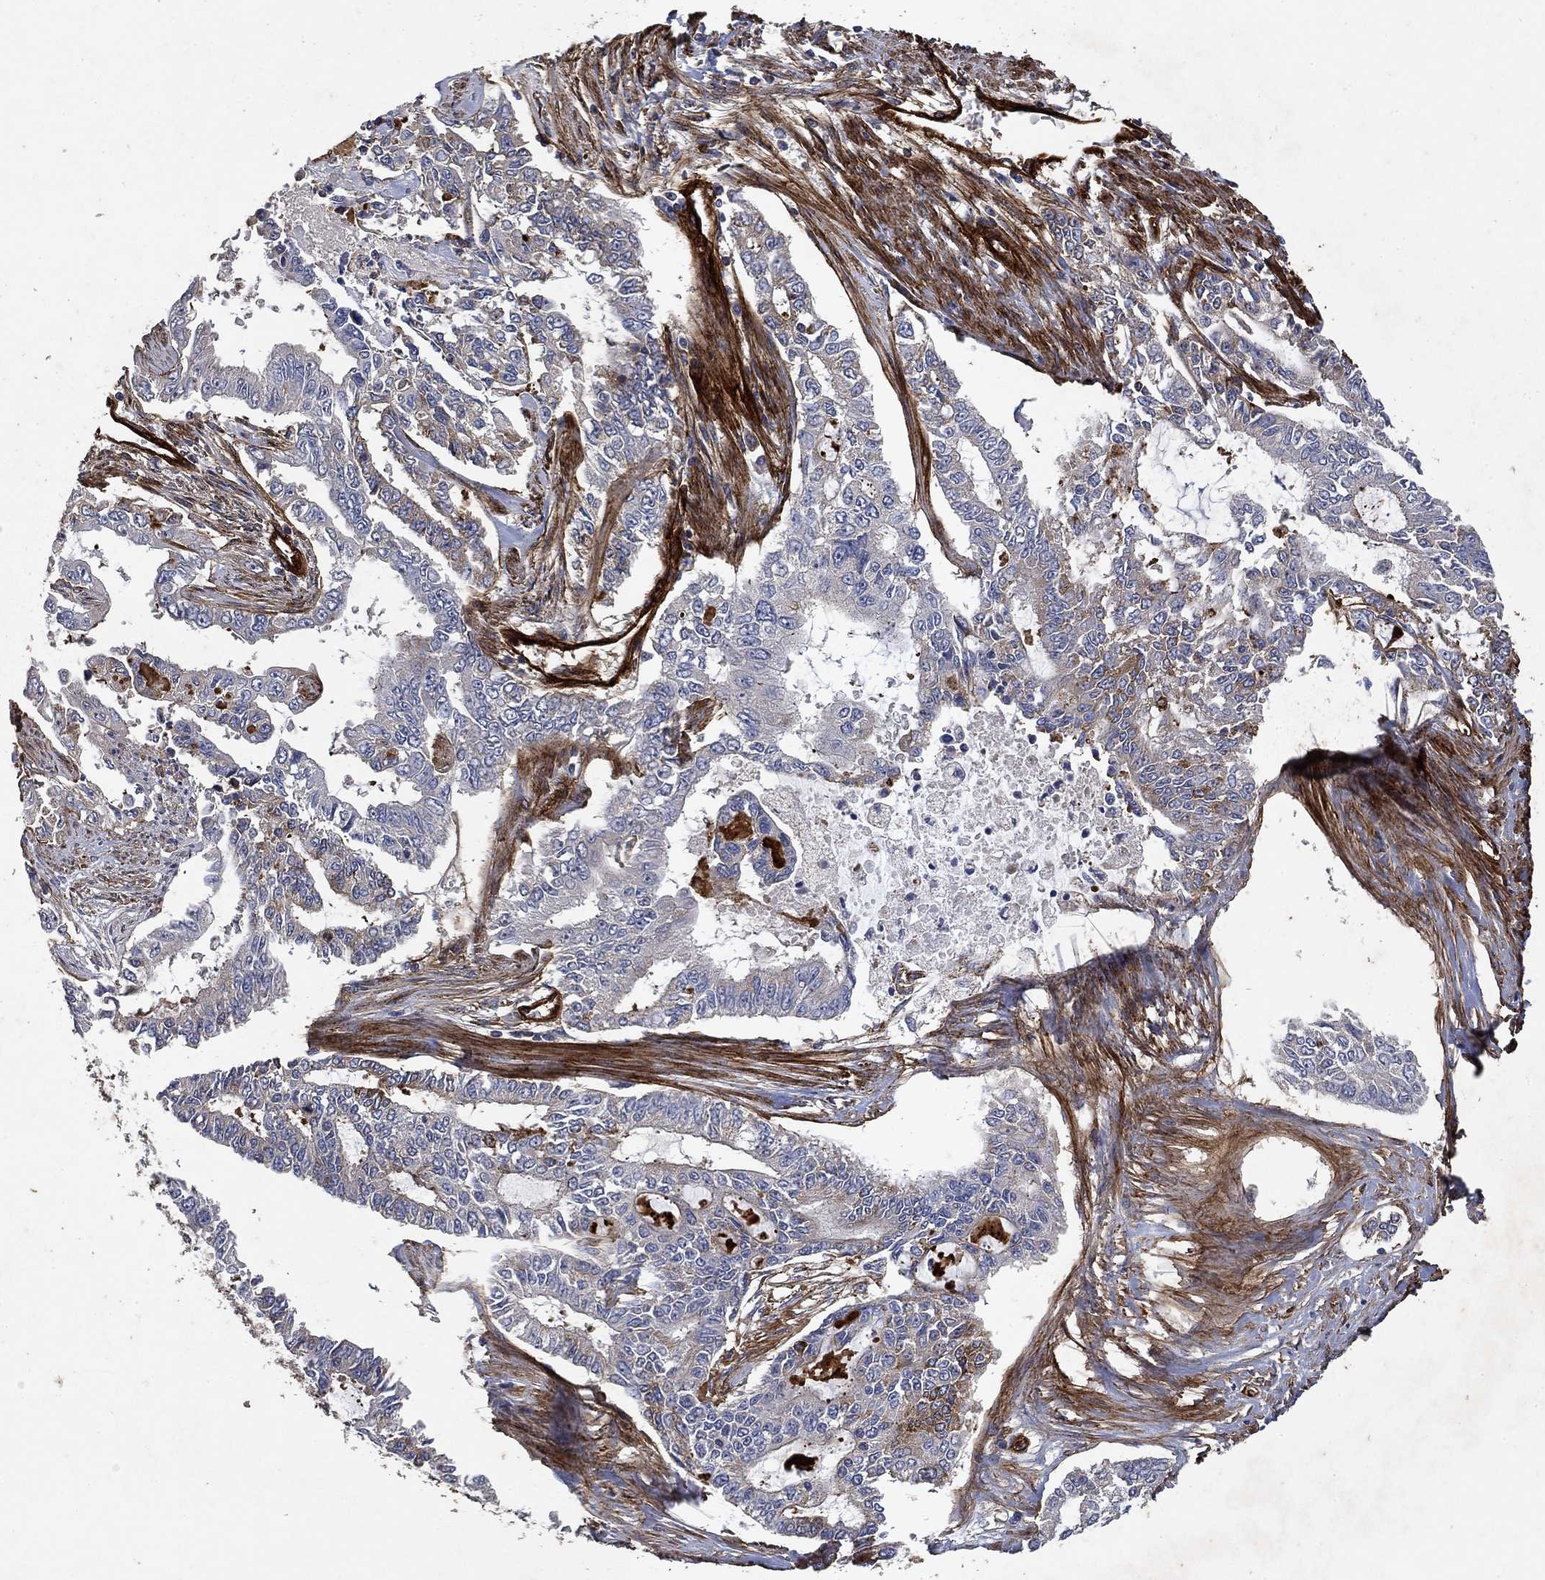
{"staining": {"intensity": "weak", "quantity": "<25%", "location": "cytoplasmic/membranous"}, "tissue": "endometrial cancer", "cell_type": "Tumor cells", "image_type": "cancer", "snomed": [{"axis": "morphology", "description": "Adenocarcinoma, NOS"}, {"axis": "topography", "description": "Uterus"}], "caption": "Tumor cells are negative for brown protein staining in endometrial cancer. (Stains: DAB immunohistochemistry with hematoxylin counter stain, Microscopy: brightfield microscopy at high magnification).", "gene": "COL4A2", "patient": {"sex": "female", "age": 59}}